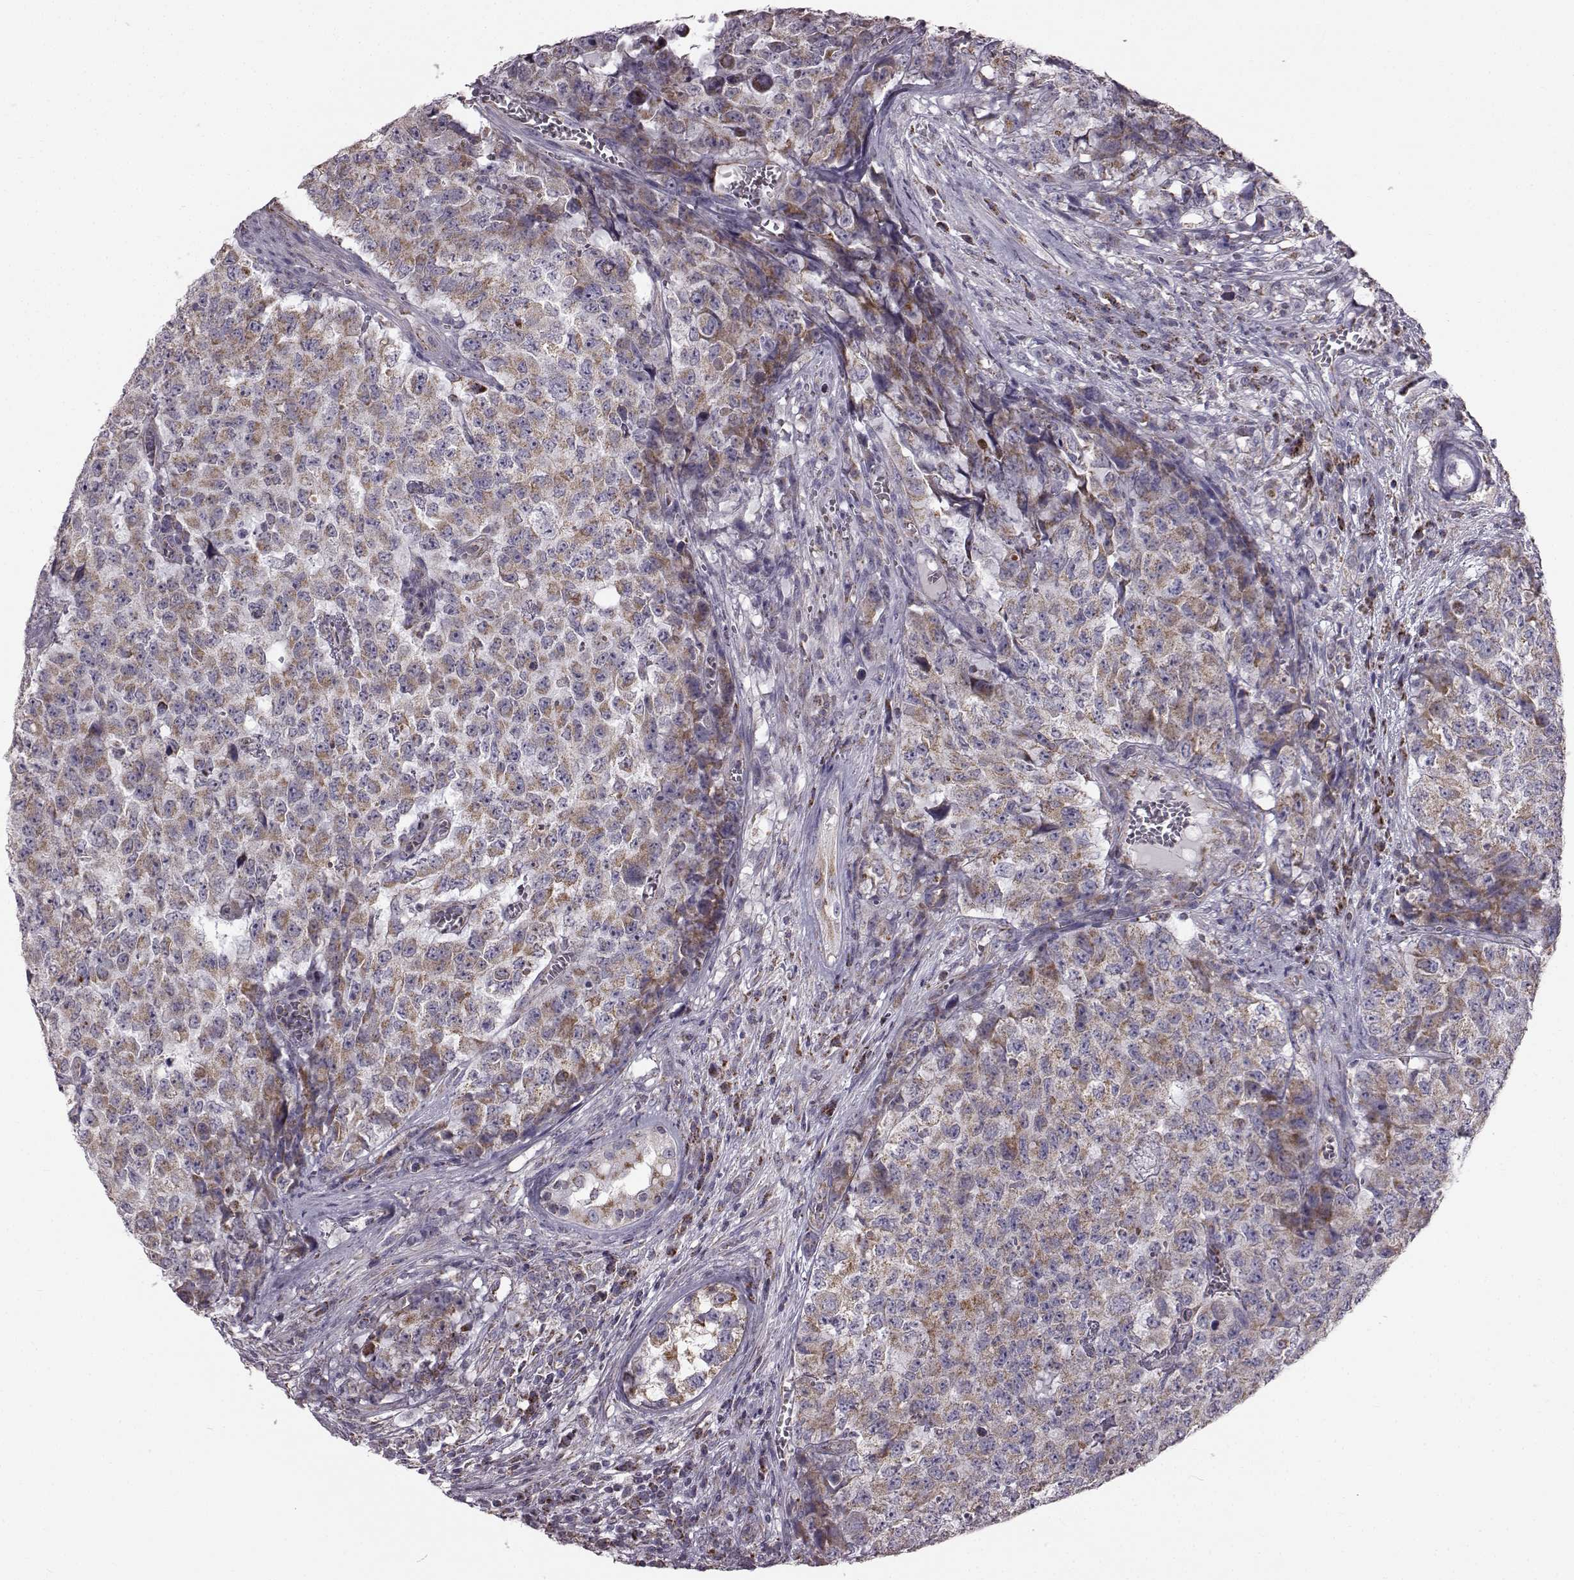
{"staining": {"intensity": "moderate", "quantity": ">75%", "location": "cytoplasmic/membranous"}, "tissue": "testis cancer", "cell_type": "Tumor cells", "image_type": "cancer", "snomed": [{"axis": "morphology", "description": "Carcinoma, Embryonal, NOS"}, {"axis": "topography", "description": "Testis"}], "caption": "This is a photomicrograph of immunohistochemistry (IHC) staining of testis cancer (embryonal carcinoma), which shows moderate expression in the cytoplasmic/membranous of tumor cells.", "gene": "FAM8A1", "patient": {"sex": "male", "age": 23}}